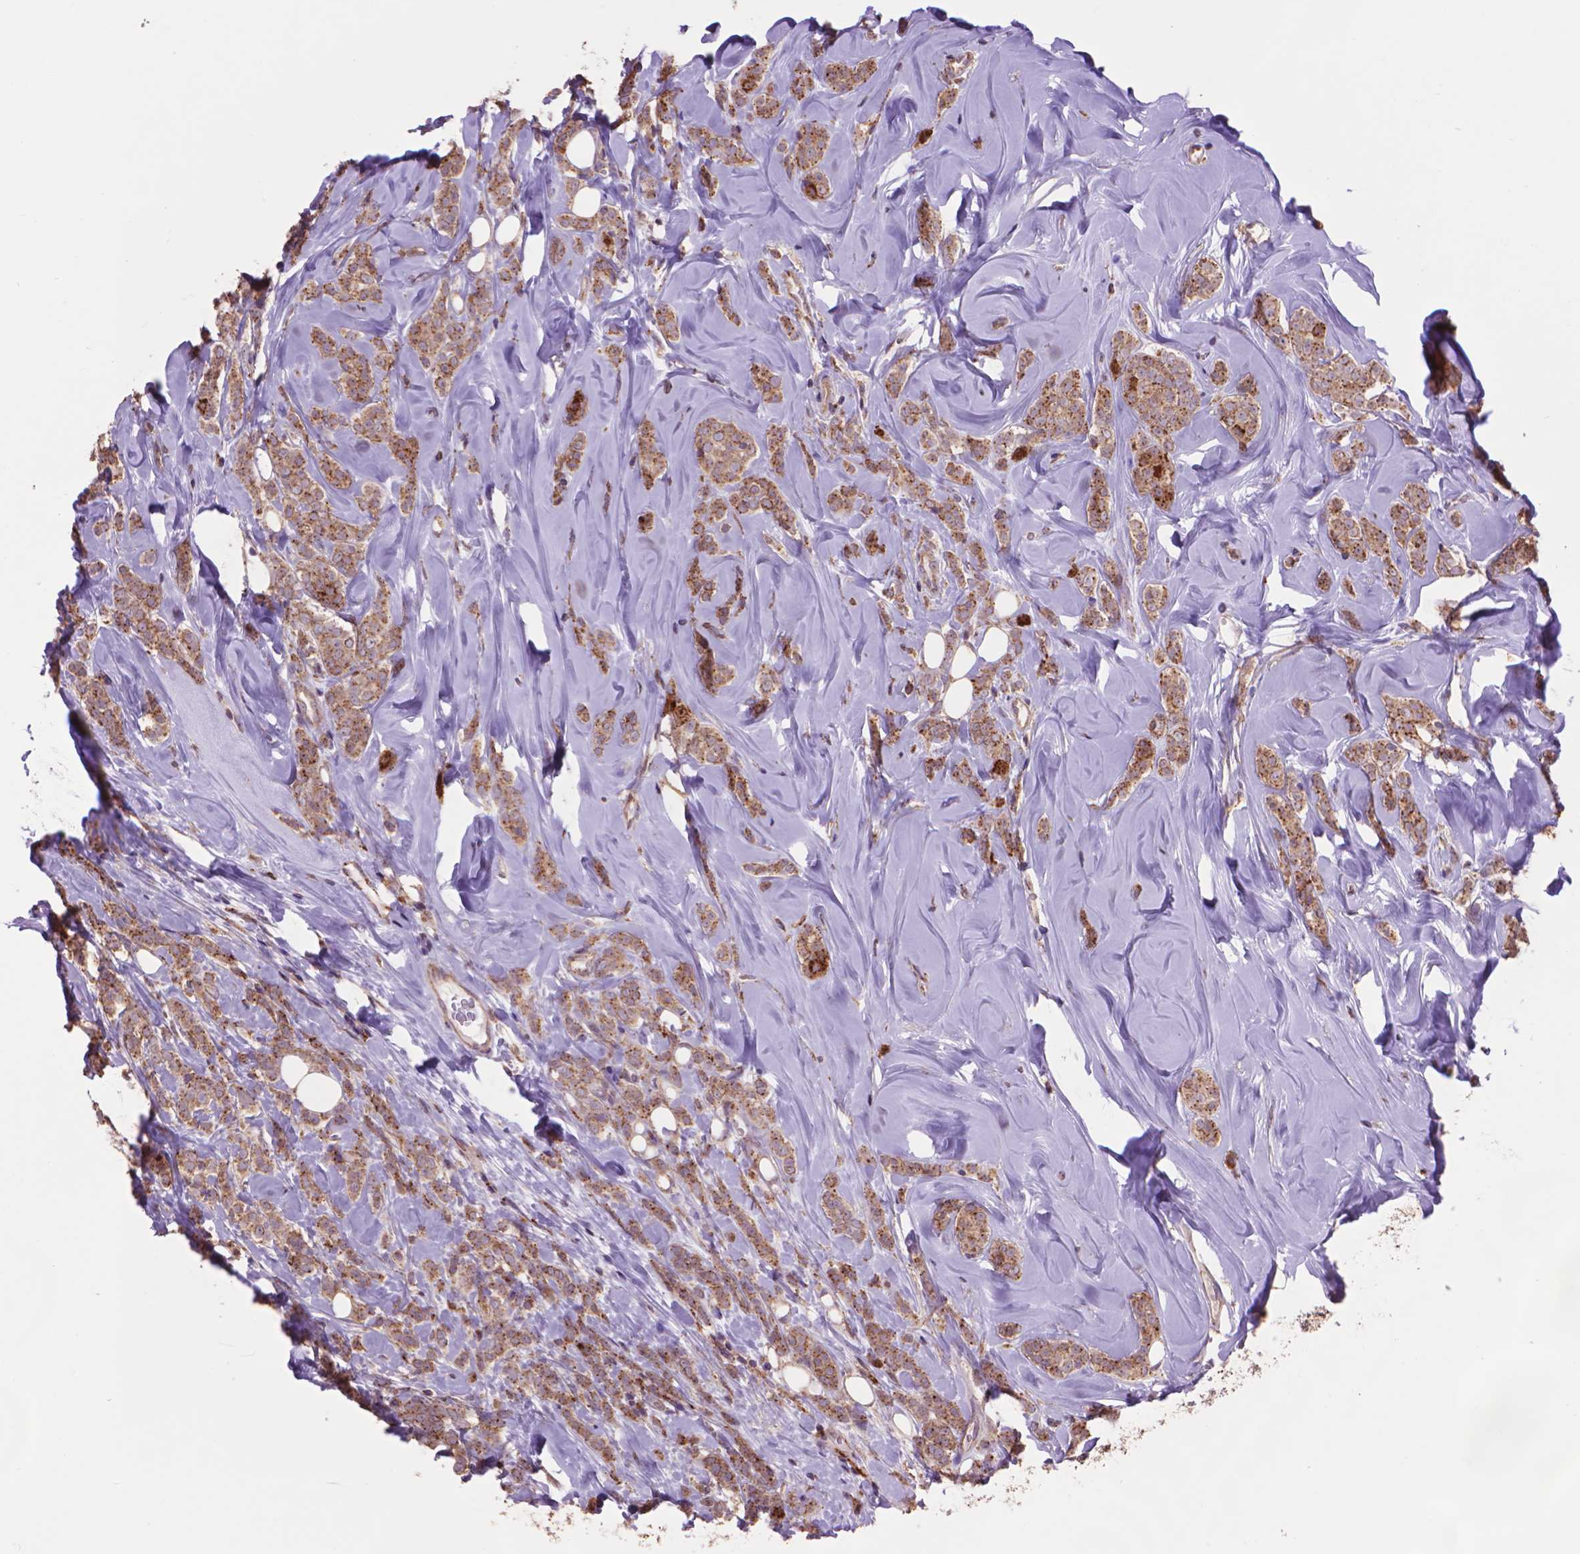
{"staining": {"intensity": "moderate", "quantity": ">75%", "location": "cytoplasmic/membranous"}, "tissue": "breast cancer", "cell_type": "Tumor cells", "image_type": "cancer", "snomed": [{"axis": "morphology", "description": "Lobular carcinoma"}, {"axis": "topography", "description": "Breast"}], "caption": "Immunohistochemistry (IHC) staining of breast lobular carcinoma, which displays medium levels of moderate cytoplasmic/membranous expression in approximately >75% of tumor cells indicating moderate cytoplasmic/membranous protein staining. The staining was performed using DAB (3,3'-diaminobenzidine) (brown) for protein detection and nuclei were counterstained in hematoxylin (blue).", "gene": "GLB1", "patient": {"sex": "female", "age": 49}}